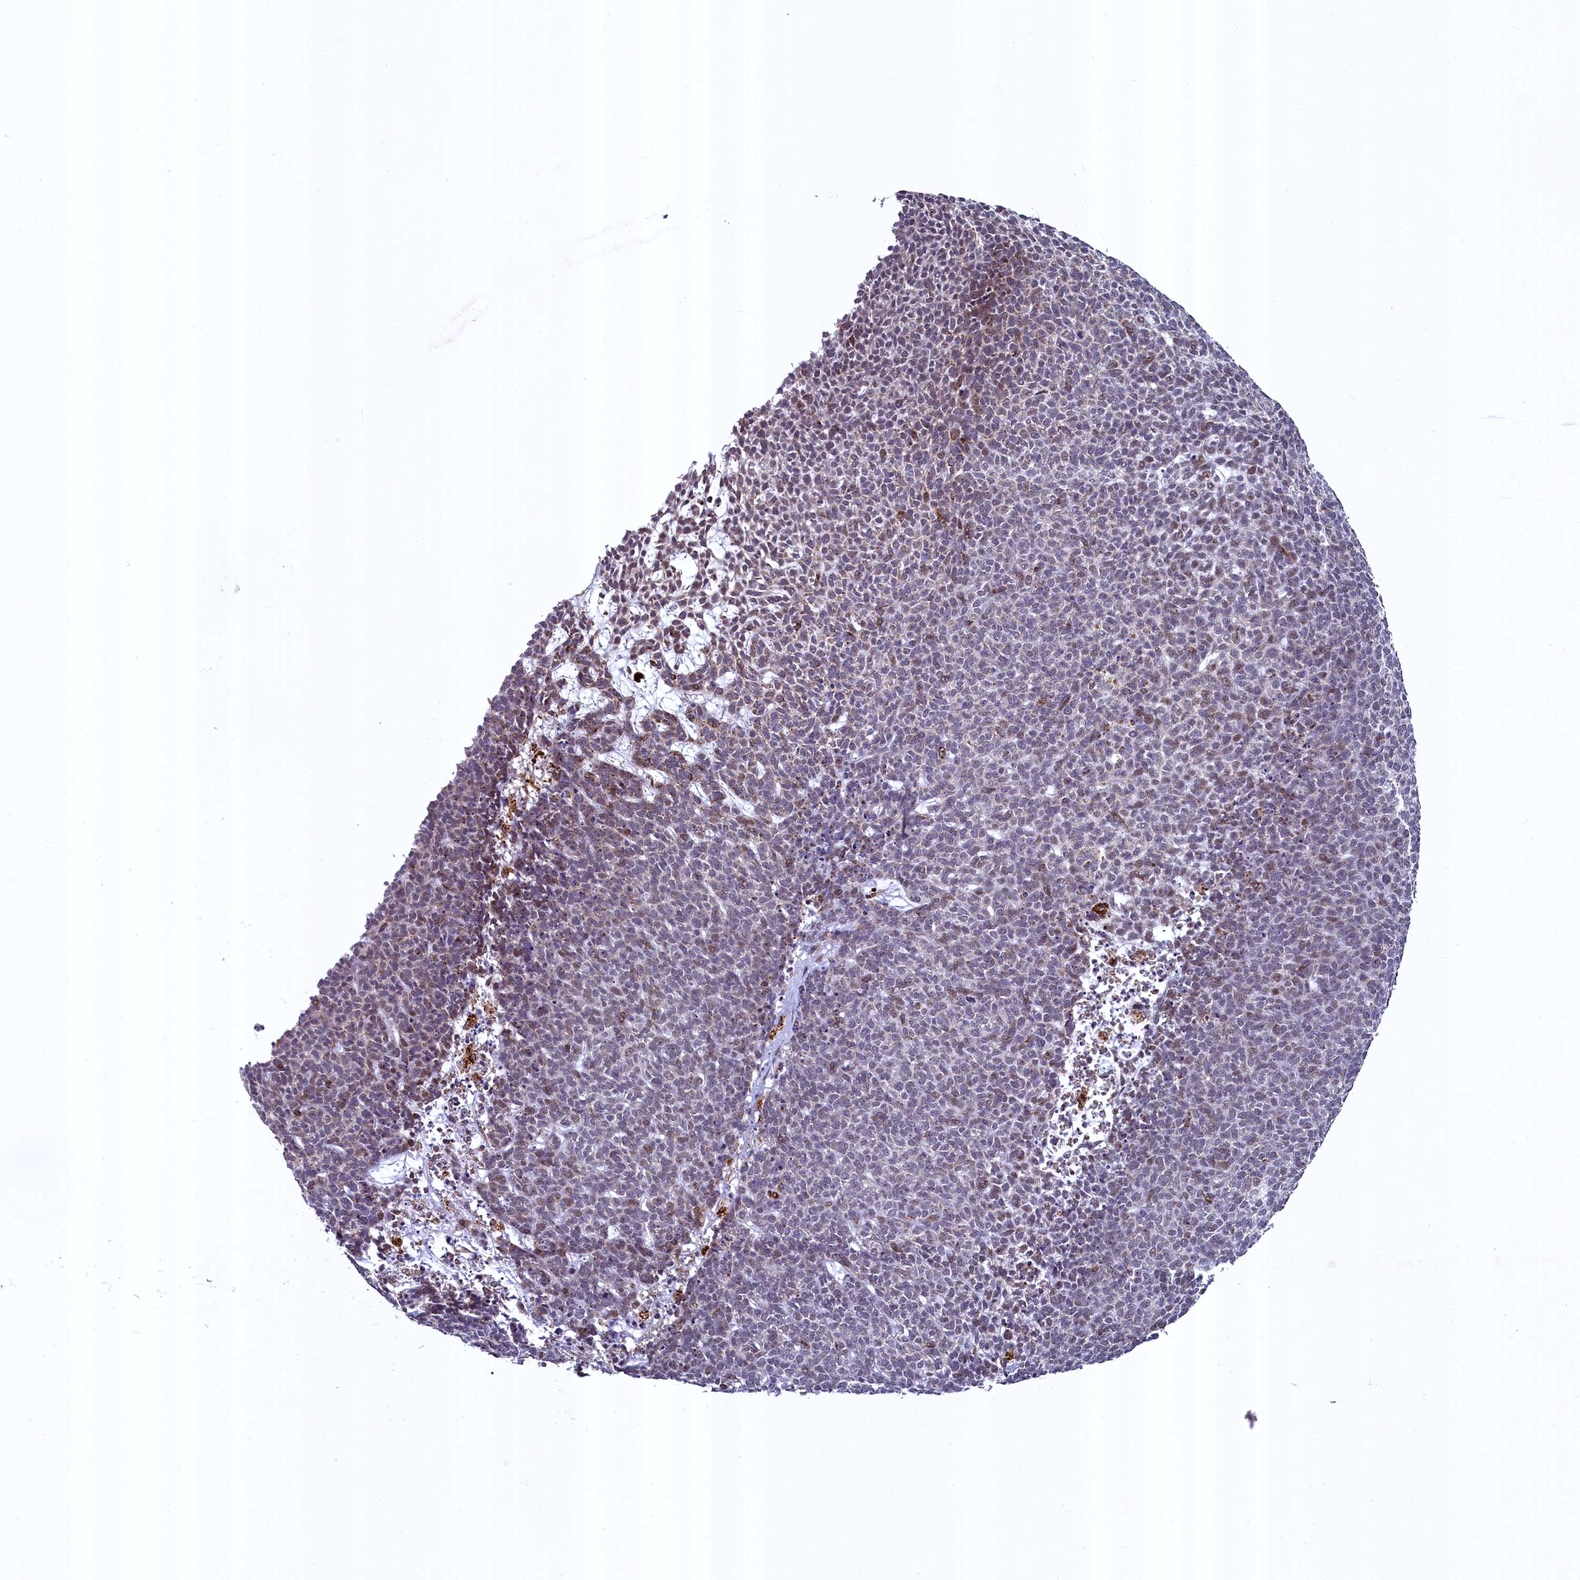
{"staining": {"intensity": "moderate", "quantity": "<25%", "location": "cytoplasmic/membranous"}, "tissue": "skin cancer", "cell_type": "Tumor cells", "image_type": "cancer", "snomed": [{"axis": "morphology", "description": "Basal cell carcinoma"}, {"axis": "topography", "description": "Skin"}], "caption": "Tumor cells display low levels of moderate cytoplasmic/membranous staining in approximately <25% of cells in human skin cancer. (Stains: DAB (3,3'-diaminobenzidine) in brown, nuclei in blue, Microscopy: brightfield microscopy at high magnification).", "gene": "ZNF577", "patient": {"sex": "female", "age": 84}}